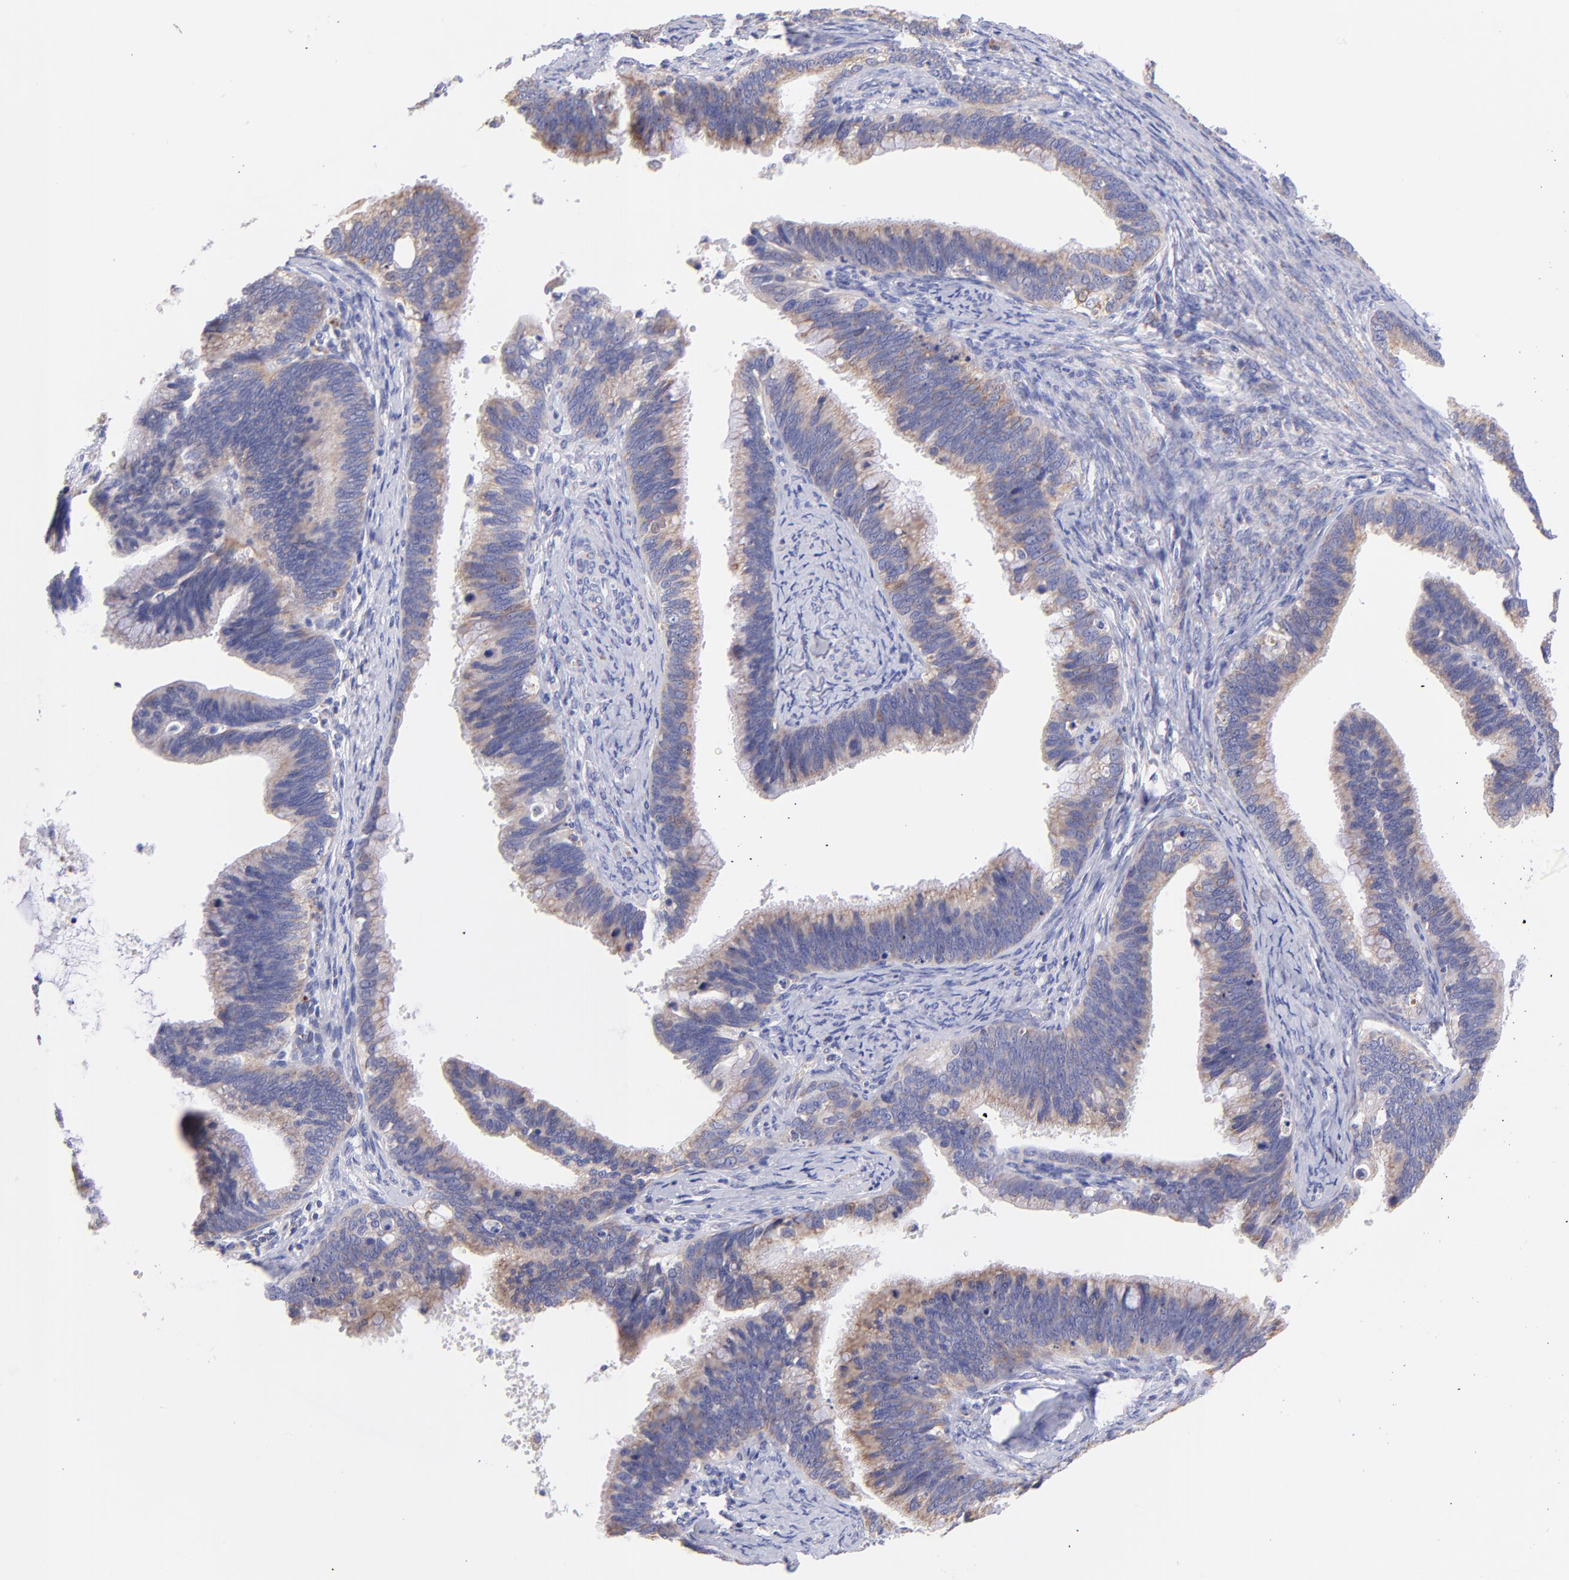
{"staining": {"intensity": "moderate", "quantity": "25%-75%", "location": "cytoplasmic/membranous"}, "tissue": "cervical cancer", "cell_type": "Tumor cells", "image_type": "cancer", "snomed": [{"axis": "morphology", "description": "Adenocarcinoma, NOS"}, {"axis": "topography", "description": "Cervix"}], "caption": "Cervical cancer stained for a protein displays moderate cytoplasmic/membranous positivity in tumor cells.", "gene": "NDUFB7", "patient": {"sex": "female", "age": 47}}